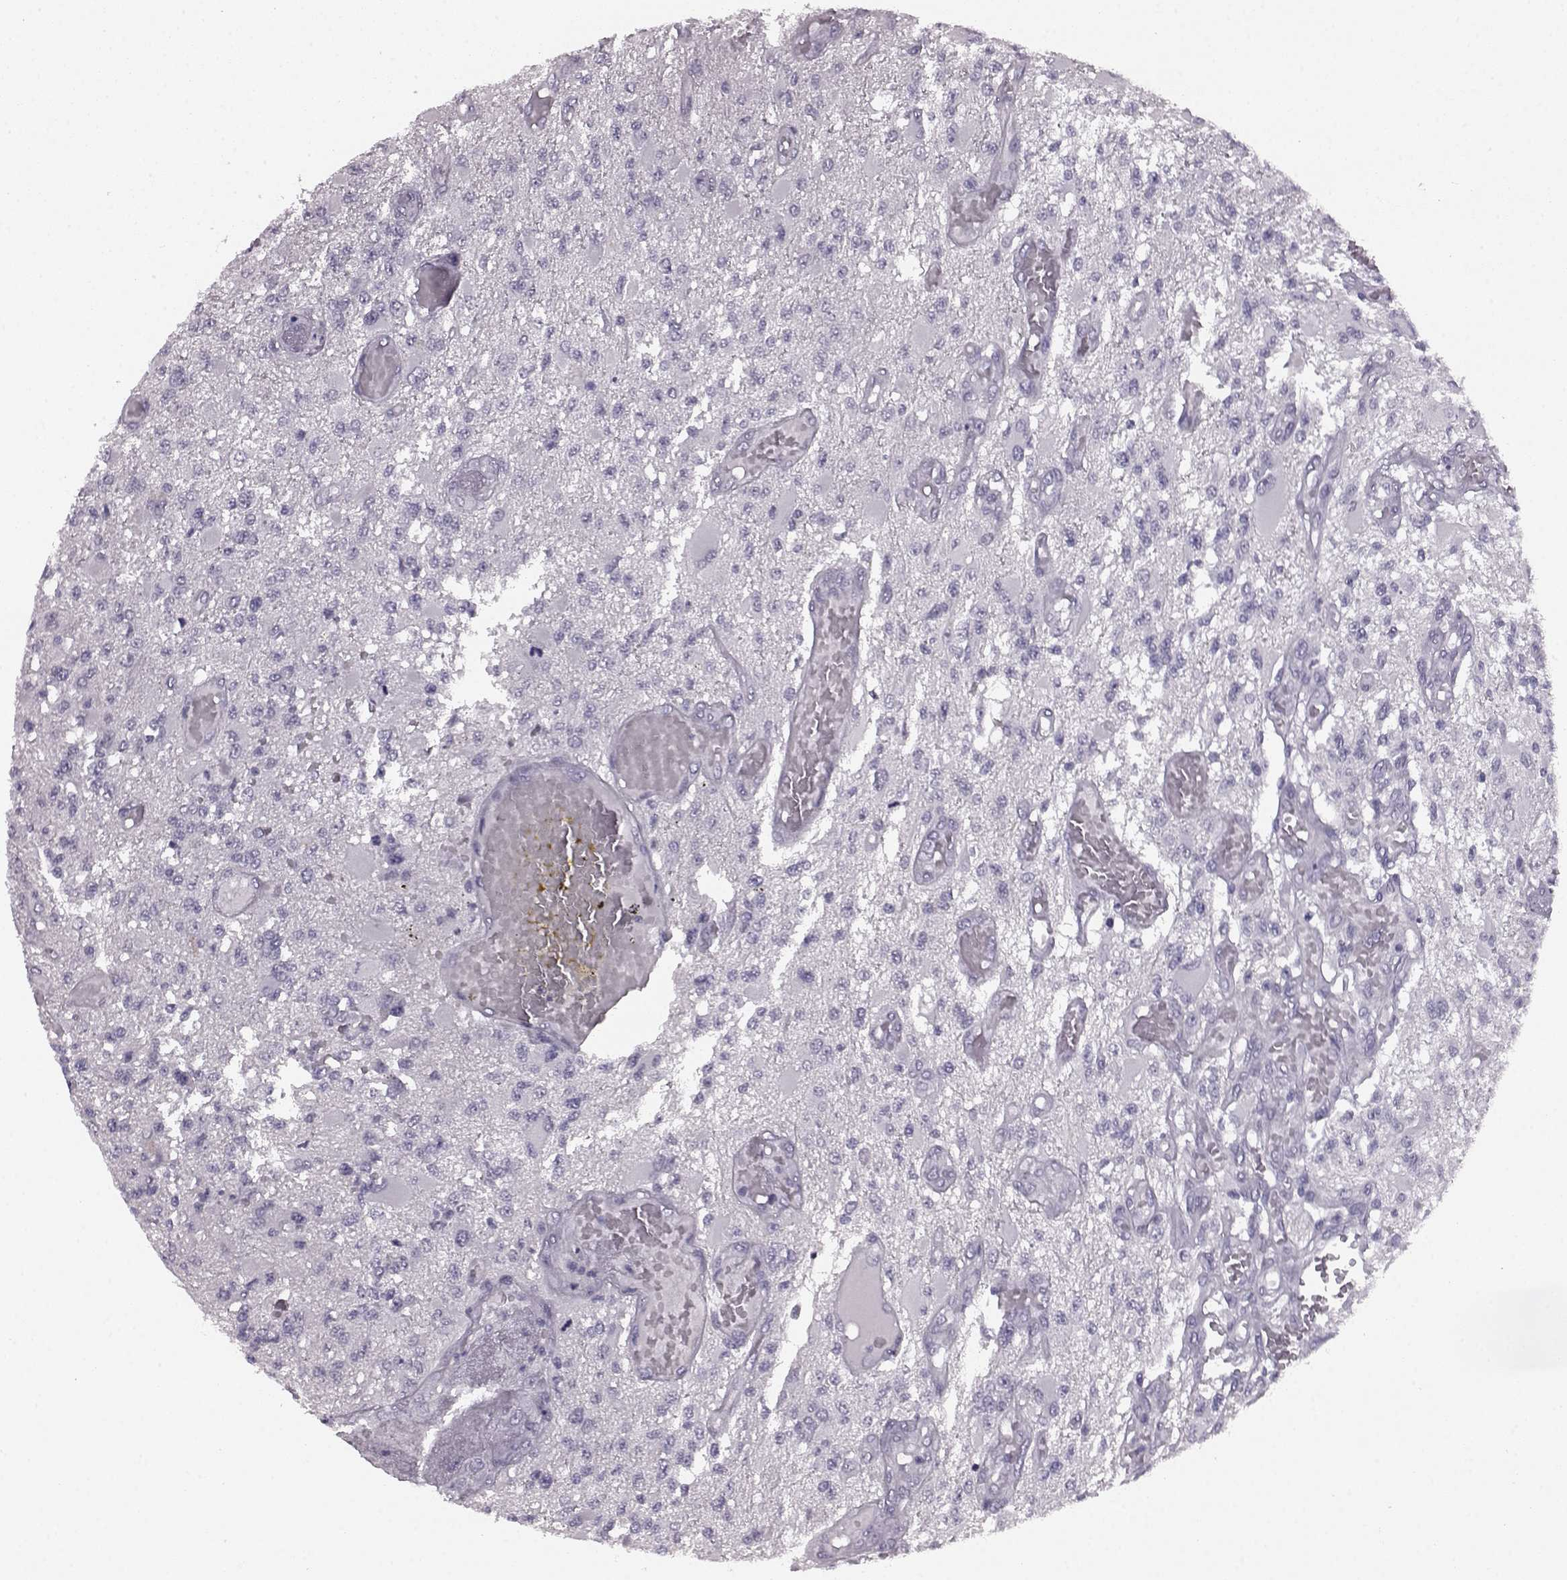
{"staining": {"intensity": "negative", "quantity": "none", "location": "none"}, "tissue": "glioma", "cell_type": "Tumor cells", "image_type": "cancer", "snomed": [{"axis": "morphology", "description": "Glioma, malignant, High grade"}, {"axis": "topography", "description": "Brain"}], "caption": "An immunohistochemistry (IHC) micrograph of high-grade glioma (malignant) is shown. There is no staining in tumor cells of high-grade glioma (malignant). The staining was performed using DAB to visualize the protein expression in brown, while the nuclei were stained in blue with hematoxylin (Magnification: 20x).", "gene": "AIPL1", "patient": {"sex": "female", "age": 63}}